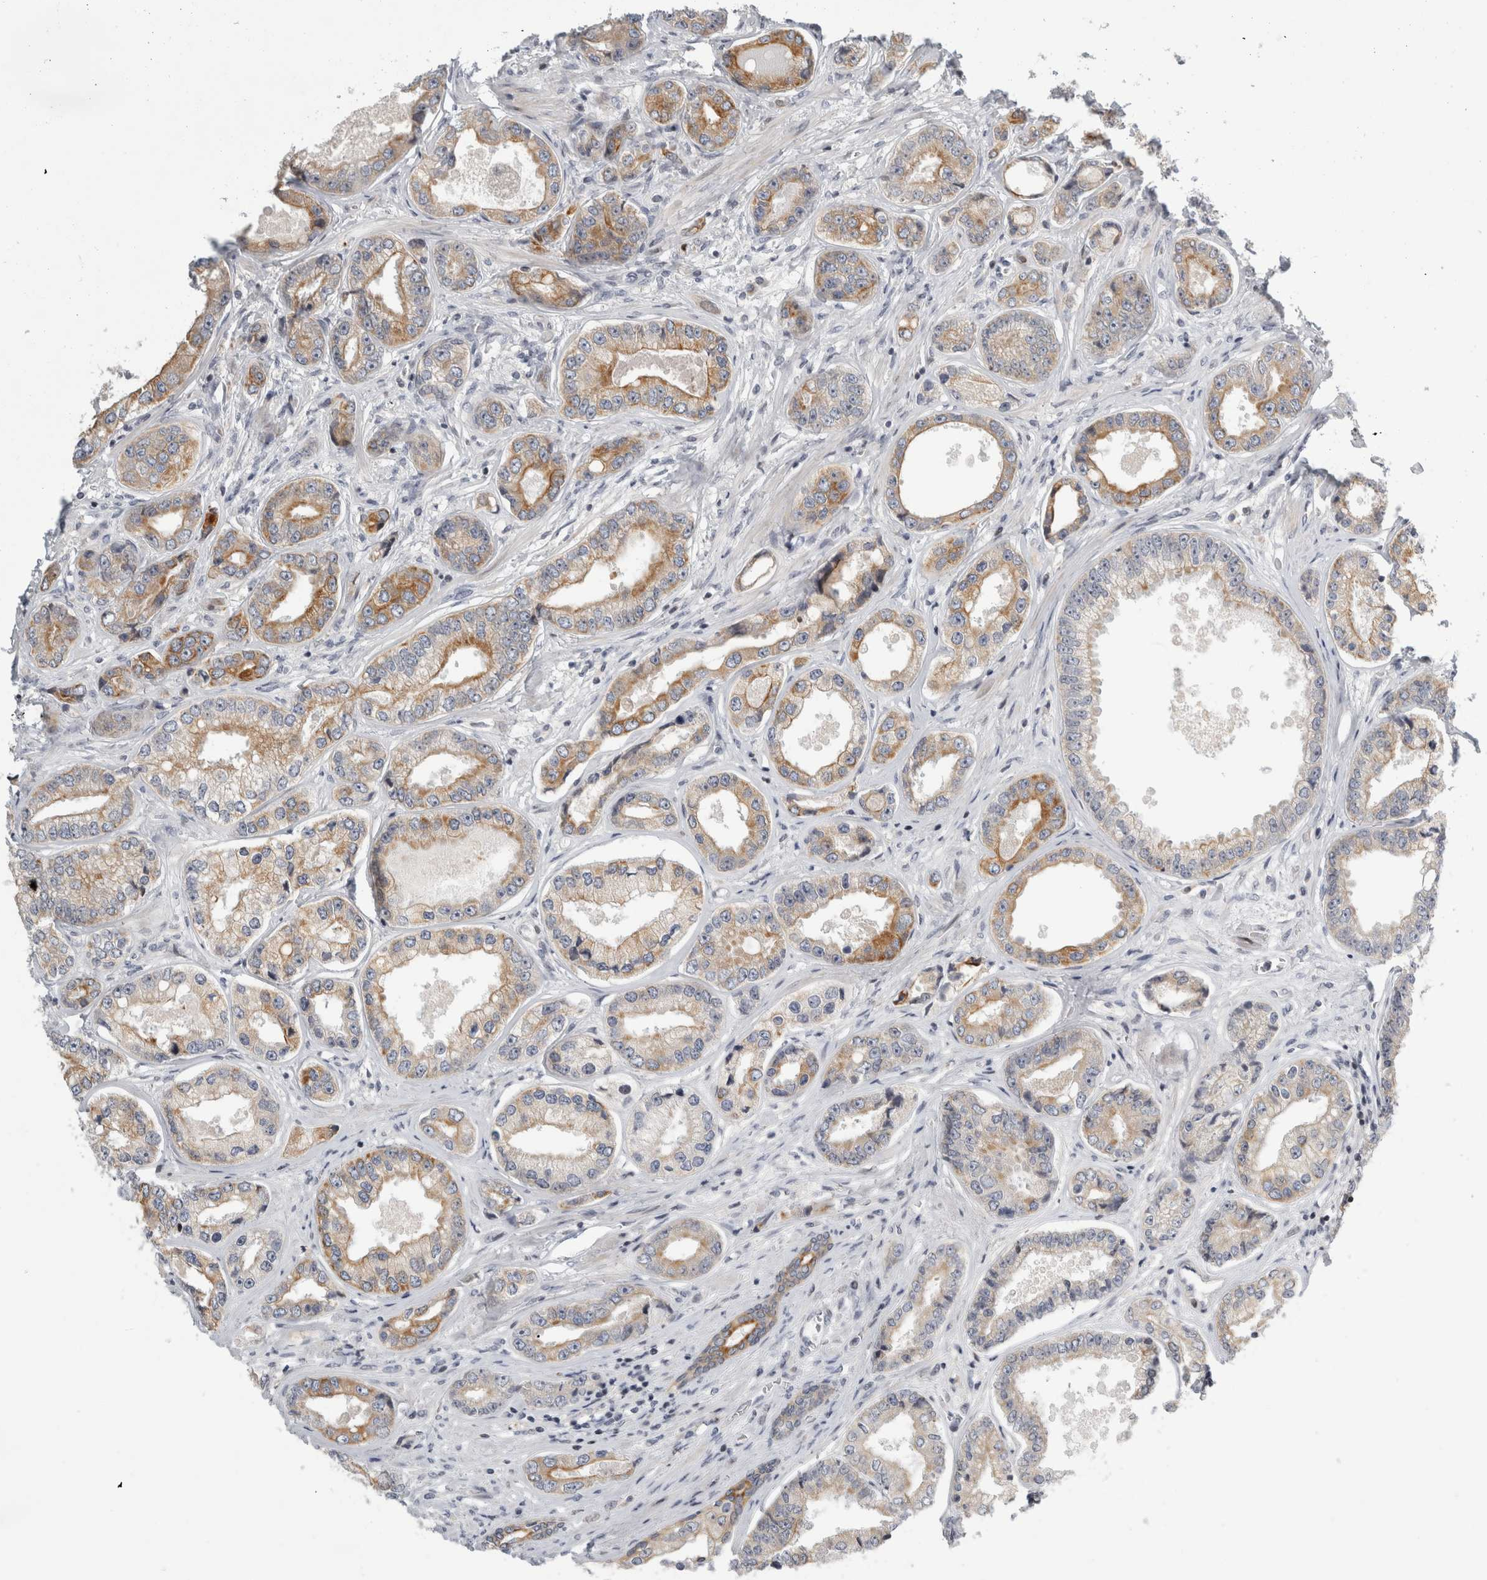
{"staining": {"intensity": "moderate", "quantity": "25%-75%", "location": "cytoplasmic/membranous"}, "tissue": "prostate cancer", "cell_type": "Tumor cells", "image_type": "cancer", "snomed": [{"axis": "morphology", "description": "Adenocarcinoma, High grade"}, {"axis": "topography", "description": "Prostate"}], "caption": "Prostate adenocarcinoma (high-grade) stained with immunohistochemistry (IHC) reveals moderate cytoplasmic/membranous staining in about 25%-75% of tumor cells. (DAB IHC, brown staining for protein, blue staining for nuclei).", "gene": "UTP25", "patient": {"sex": "male", "age": 61}}